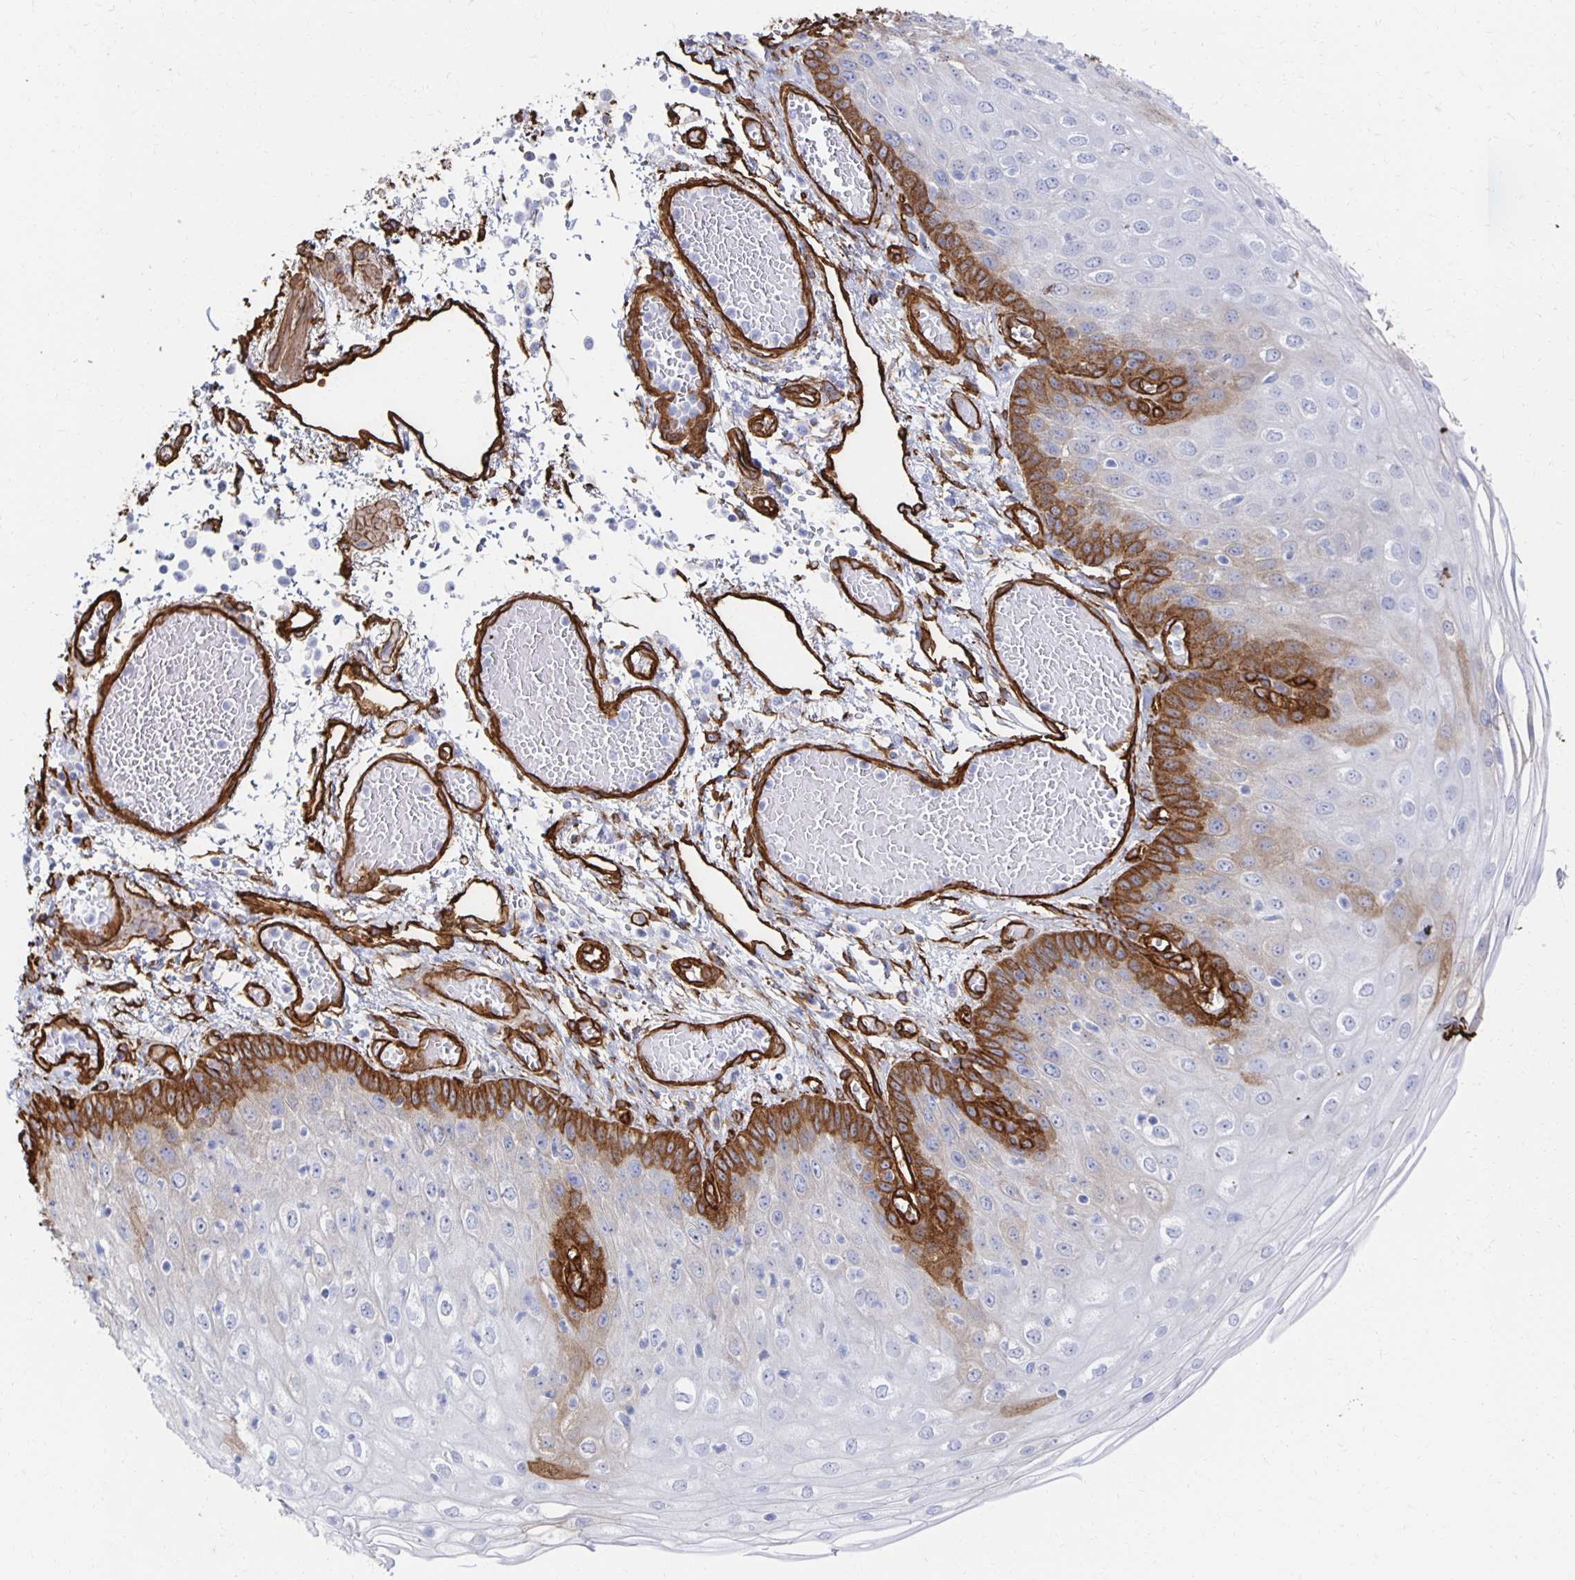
{"staining": {"intensity": "strong", "quantity": "<25%", "location": "cytoplasmic/membranous"}, "tissue": "esophagus", "cell_type": "Squamous epithelial cells", "image_type": "normal", "snomed": [{"axis": "morphology", "description": "Normal tissue, NOS"}, {"axis": "morphology", "description": "Adenocarcinoma, NOS"}, {"axis": "topography", "description": "Esophagus"}], "caption": "IHC of benign esophagus reveals medium levels of strong cytoplasmic/membranous staining in about <25% of squamous epithelial cells. (IHC, brightfield microscopy, high magnification).", "gene": "VIPR2", "patient": {"sex": "male", "age": 81}}